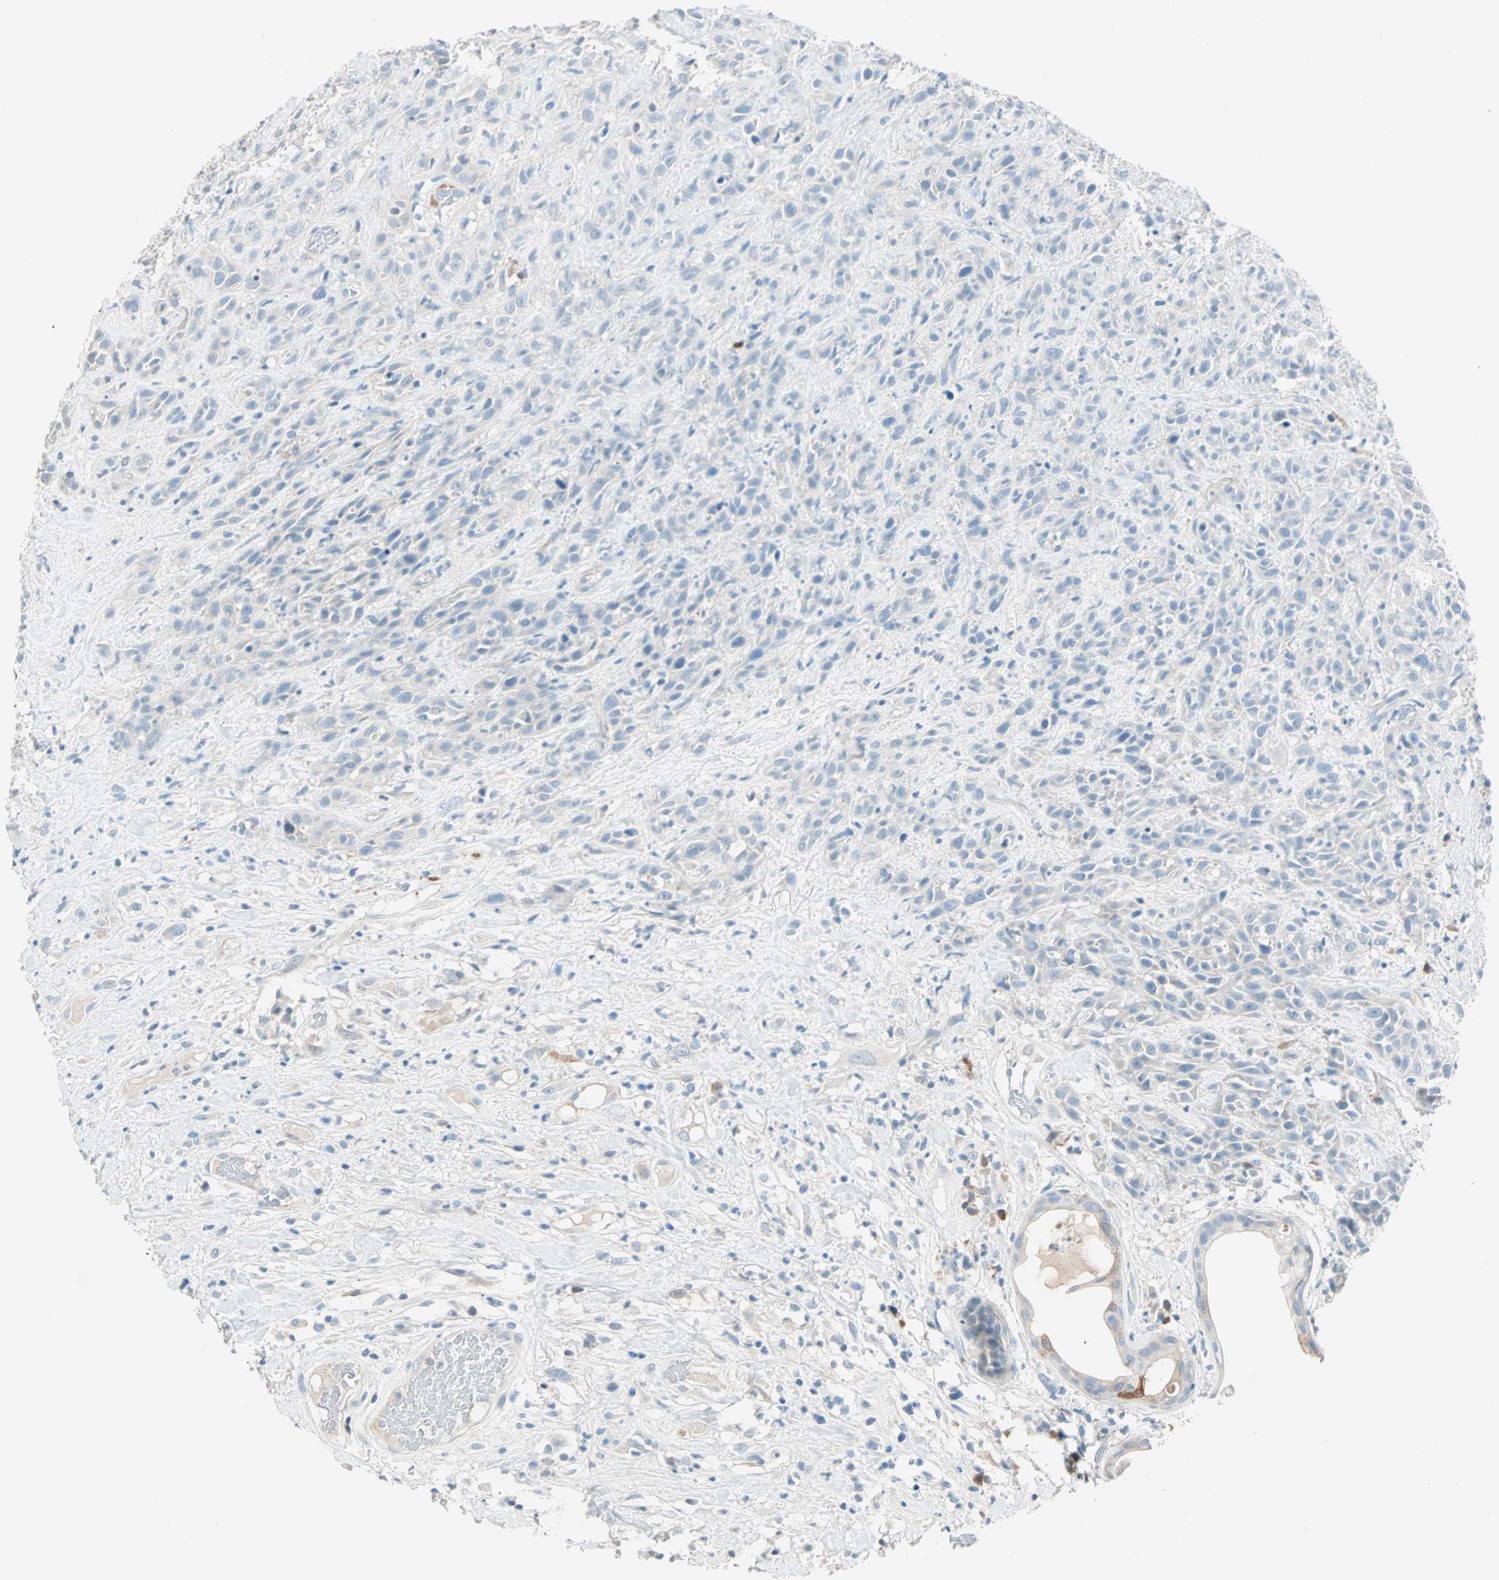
{"staining": {"intensity": "negative", "quantity": "none", "location": "none"}, "tissue": "head and neck cancer", "cell_type": "Tumor cells", "image_type": "cancer", "snomed": [{"axis": "morphology", "description": "Necrosis, NOS"}, {"axis": "morphology", "description": "Neoplasm, malignant, NOS"}, {"axis": "topography", "description": "Salivary gland"}, {"axis": "topography", "description": "Head-Neck"}], "caption": "Tumor cells are negative for brown protein staining in head and neck malignant neoplasm.", "gene": "ATF6", "patient": {"sex": "male", "age": 43}}